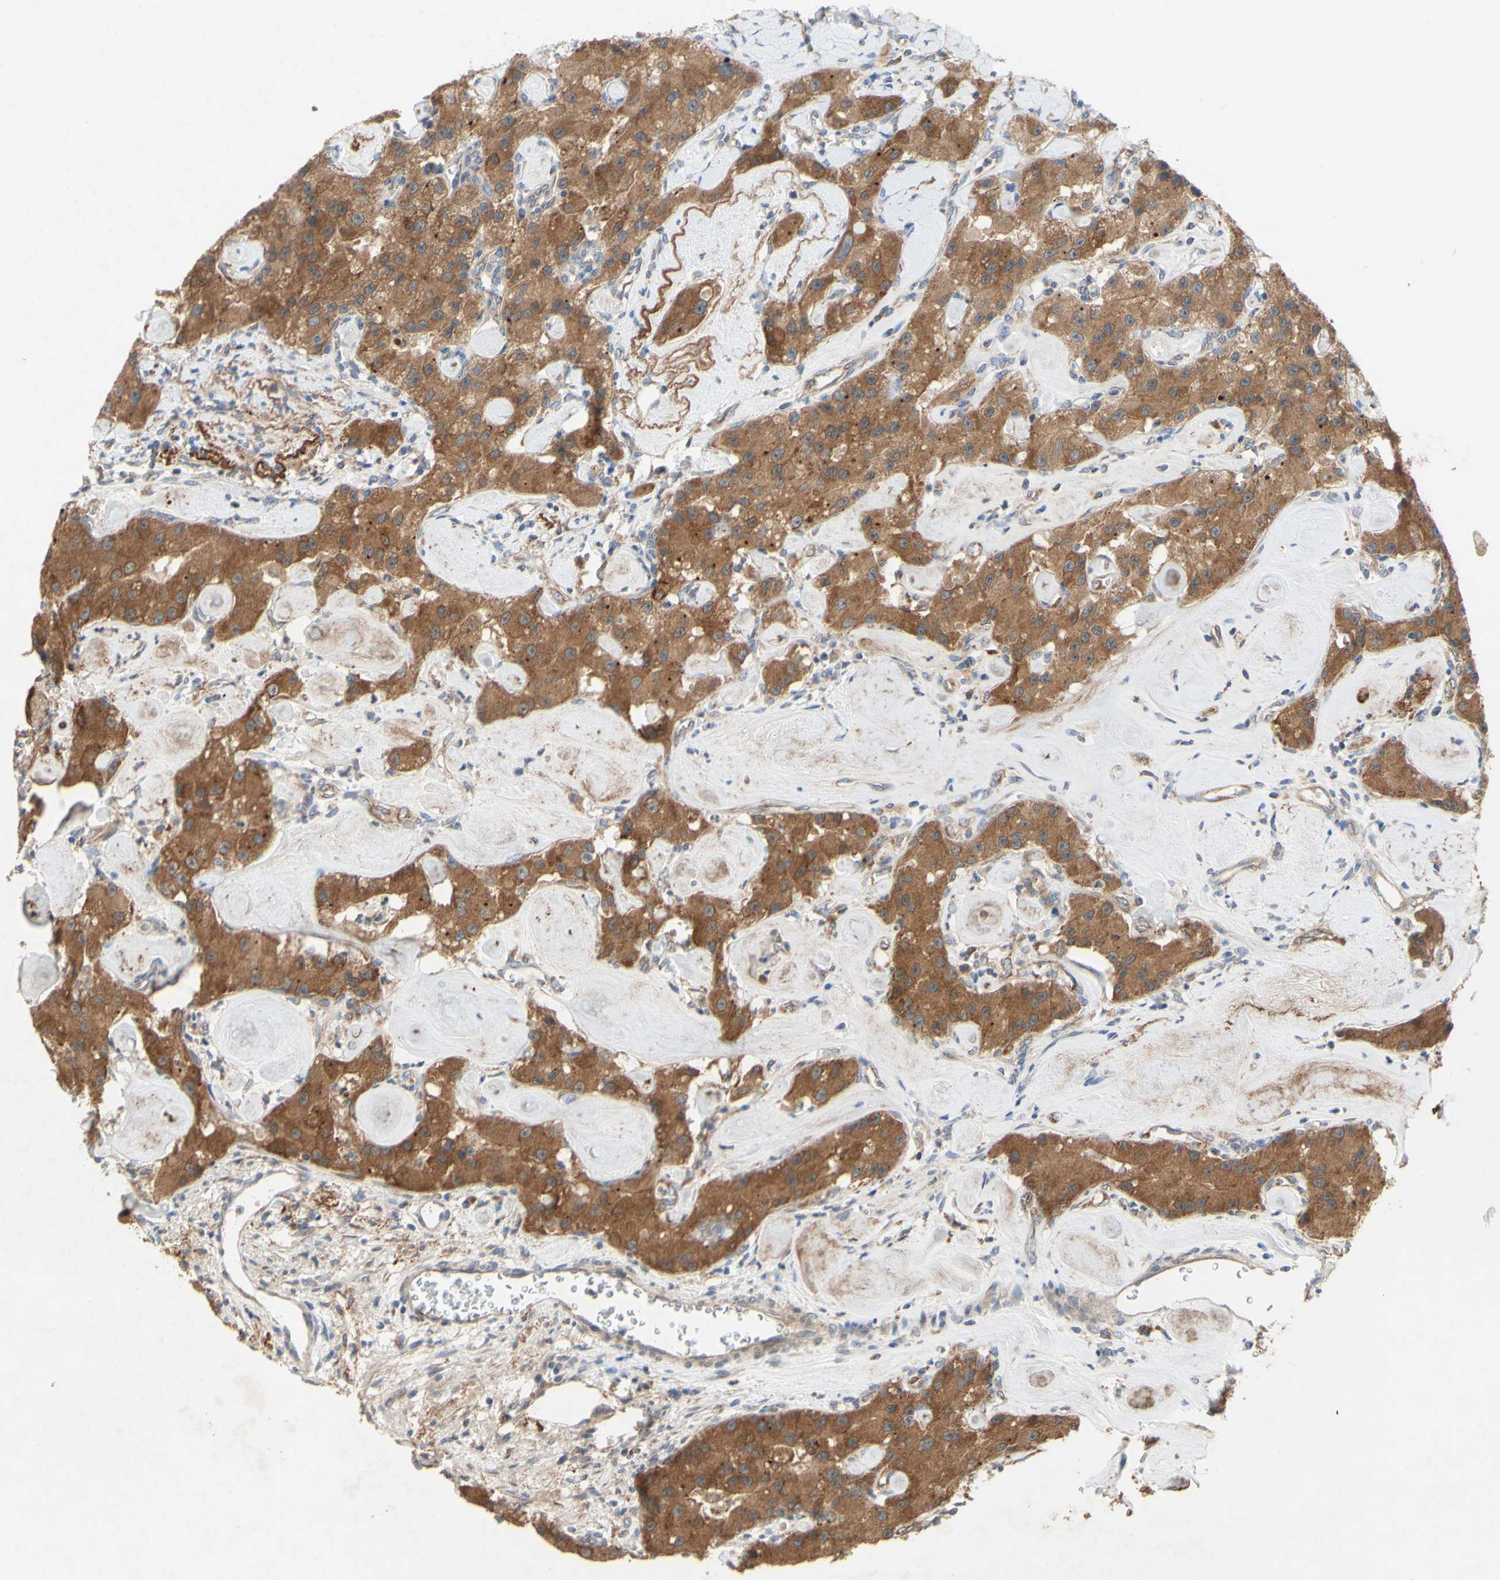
{"staining": {"intensity": "moderate", "quantity": ">75%", "location": "cytoplasmic/membranous"}, "tissue": "carcinoid", "cell_type": "Tumor cells", "image_type": "cancer", "snomed": [{"axis": "morphology", "description": "Carcinoid, malignant, NOS"}, {"axis": "topography", "description": "Pancreas"}], "caption": "The histopathology image demonstrates a brown stain indicating the presence of a protein in the cytoplasmic/membranous of tumor cells in carcinoid (malignant).", "gene": "PDGFB", "patient": {"sex": "male", "age": 41}}